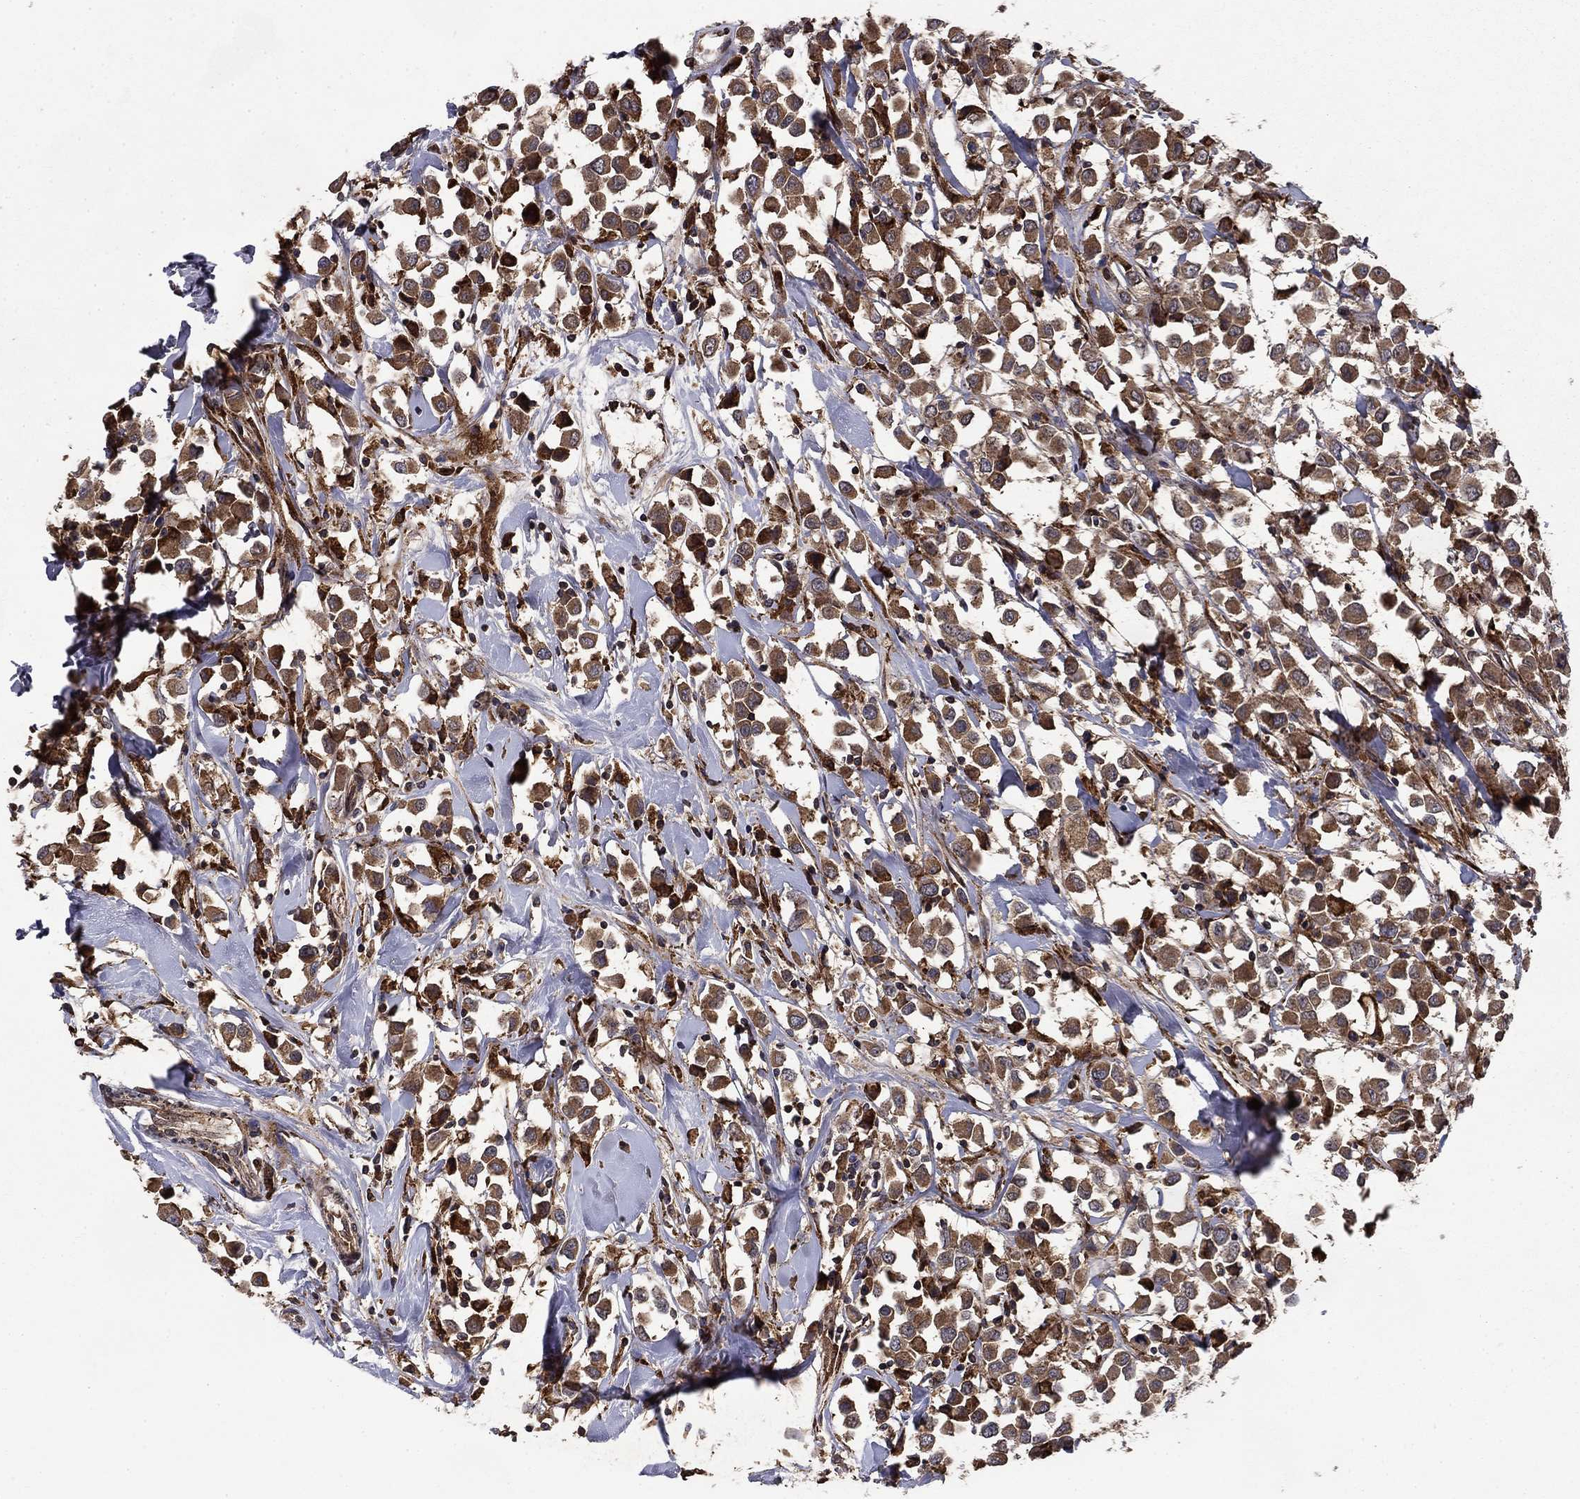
{"staining": {"intensity": "strong", "quantity": "25%-75%", "location": "cytoplasmic/membranous"}, "tissue": "breast cancer", "cell_type": "Tumor cells", "image_type": "cancer", "snomed": [{"axis": "morphology", "description": "Duct carcinoma"}, {"axis": "topography", "description": "Breast"}], "caption": "Protein expression analysis of human invasive ductal carcinoma (breast) reveals strong cytoplasmic/membranous staining in about 25%-75% of tumor cells. Immunohistochemistry stains the protein of interest in brown and the nuclei are stained blue.", "gene": "BABAM2", "patient": {"sex": "female", "age": 61}}